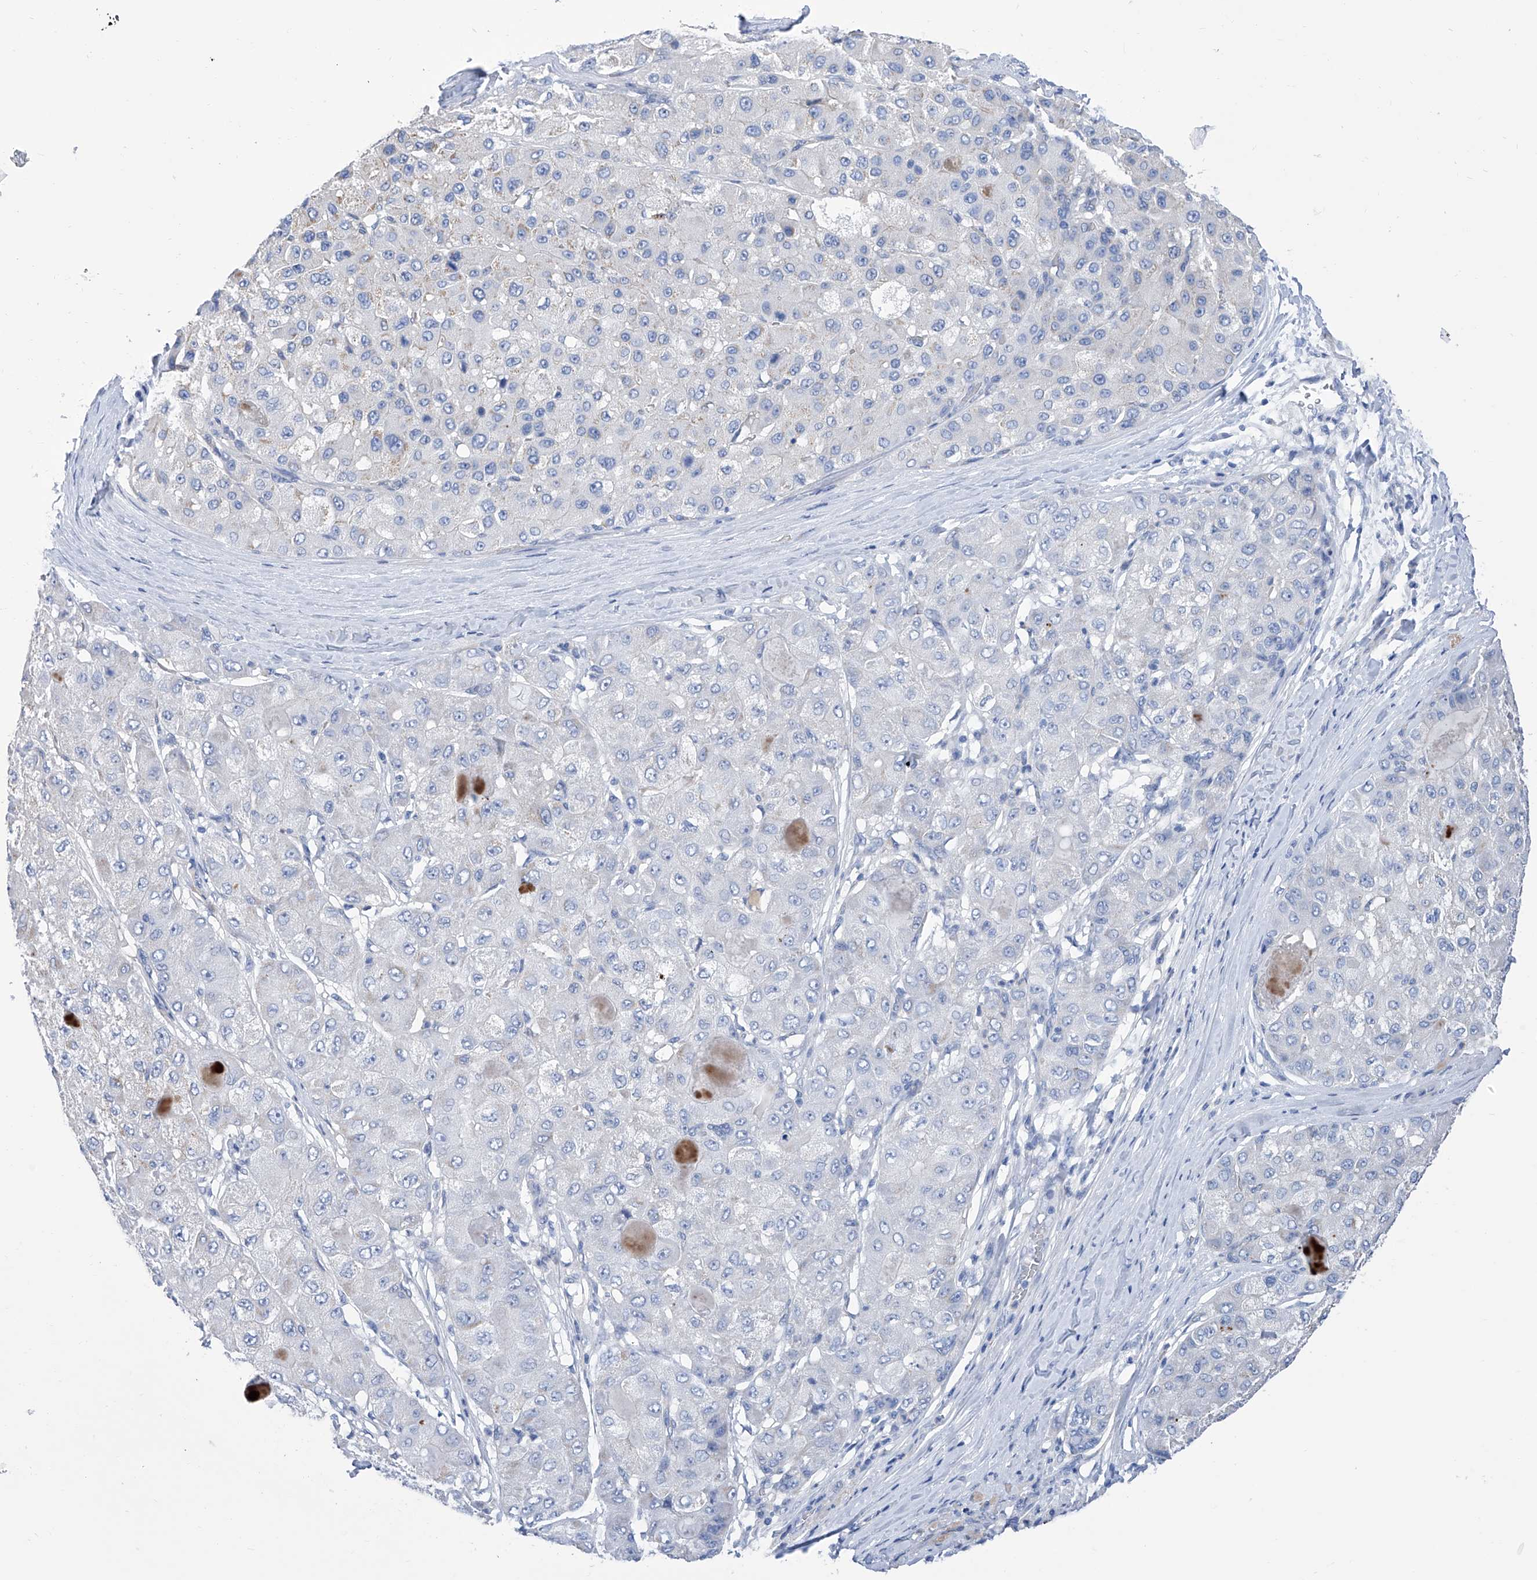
{"staining": {"intensity": "negative", "quantity": "none", "location": "none"}, "tissue": "liver cancer", "cell_type": "Tumor cells", "image_type": "cancer", "snomed": [{"axis": "morphology", "description": "Carcinoma, Hepatocellular, NOS"}, {"axis": "topography", "description": "Liver"}], "caption": "This is an immunohistochemistry (IHC) histopathology image of liver hepatocellular carcinoma. There is no staining in tumor cells.", "gene": "SMS", "patient": {"sex": "male", "age": 80}}